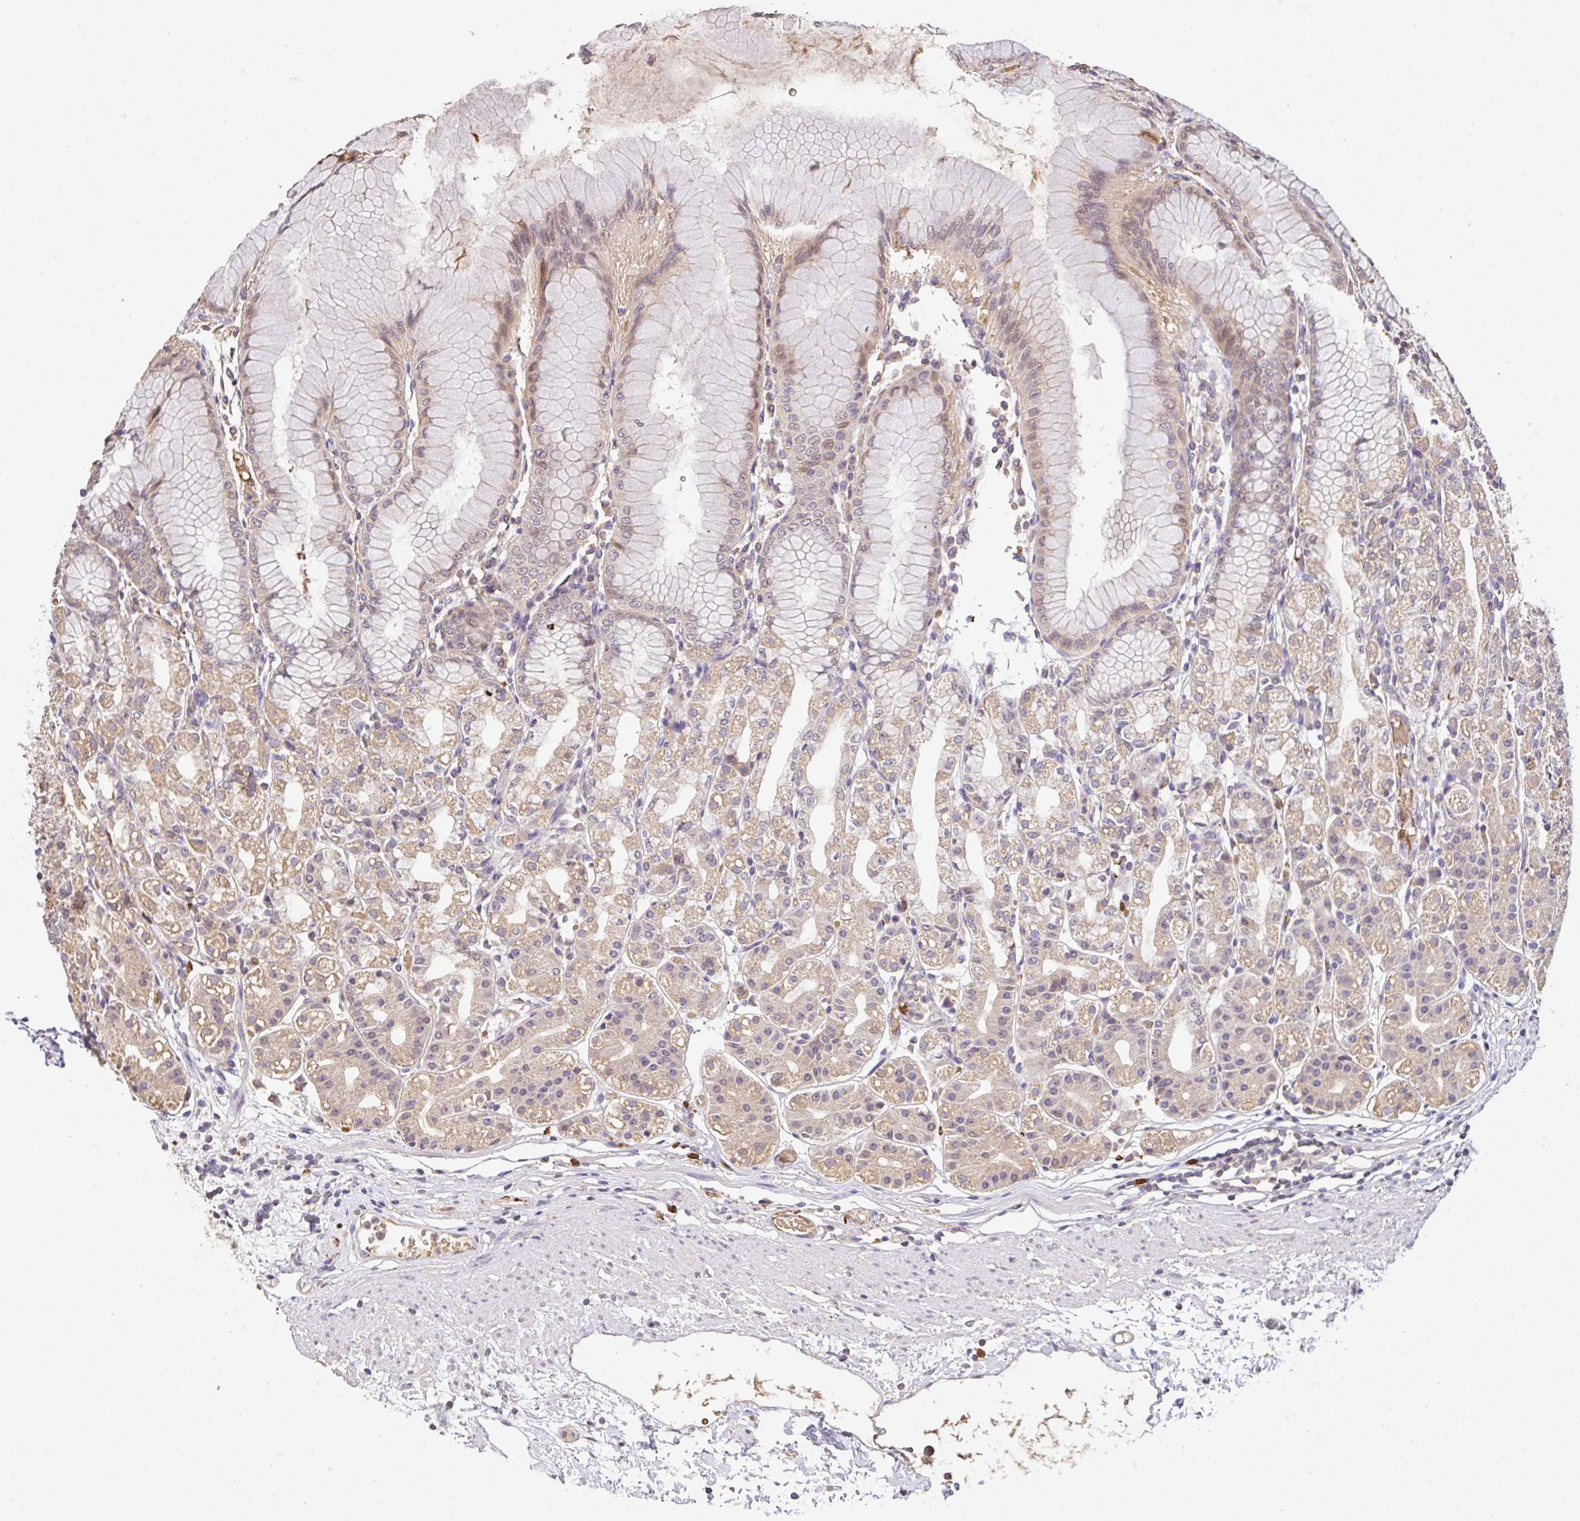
{"staining": {"intensity": "moderate", "quantity": ">75%", "location": "cytoplasmic/membranous"}, "tissue": "stomach", "cell_type": "Glandular cells", "image_type": "normal", "snomed": [{"axis": "morphology", "description": "Normal tissue, NOS"}, {"axis": "topography", "description": "Stomach"}], "caption": "IHC photomicrograph of unremarkable stomach stained for a protein (brown), which exhibits medium levels of moderate cytoplasmic/membranous expression in about >75% of glandular cells.", "gene": "C1QTNF9B", "patient": {"sex": "female", "age": 57}}